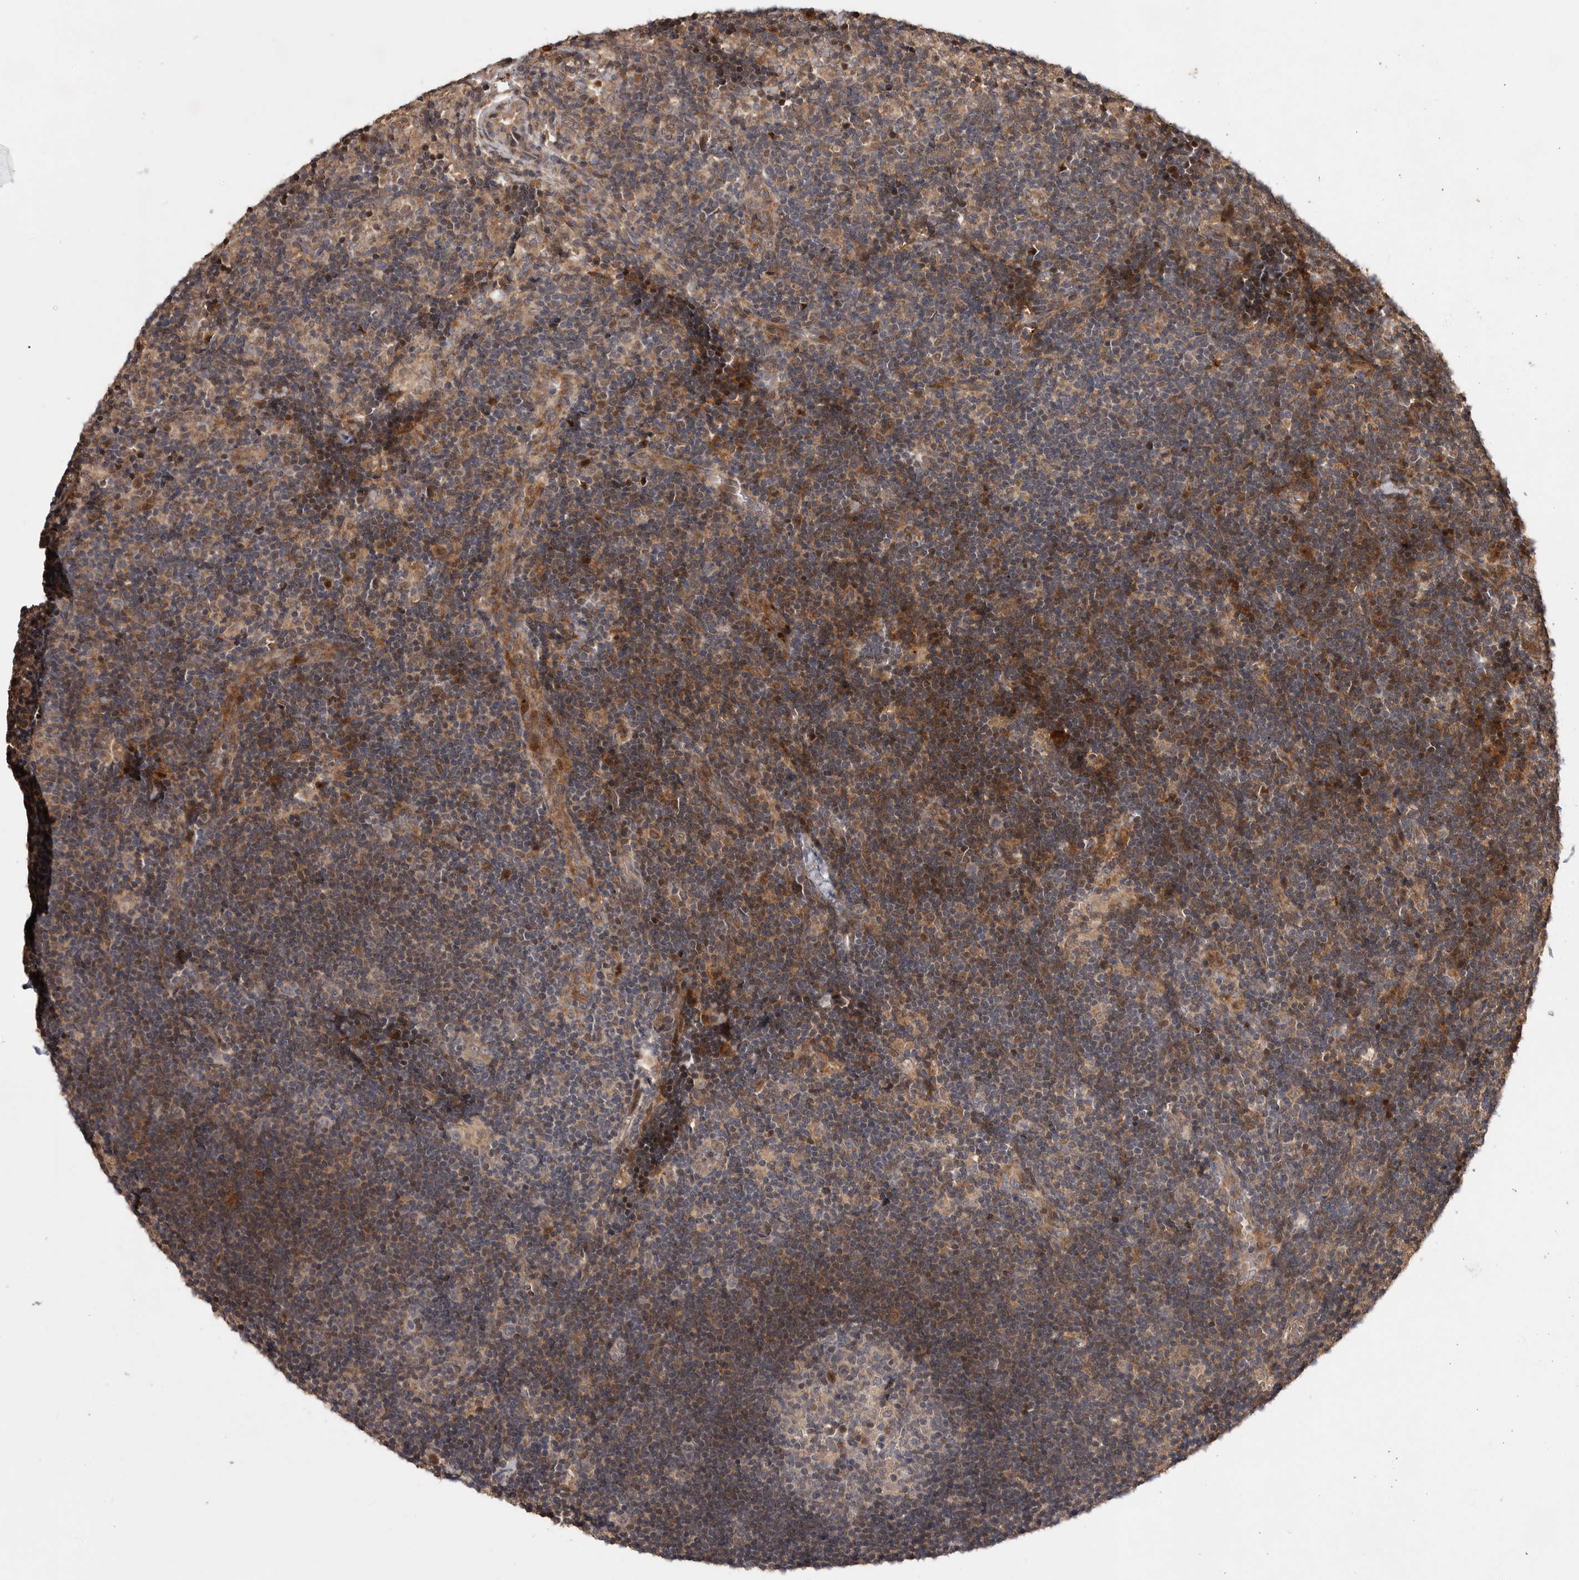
{"staining": {"intensity": "weak", "quantity": "<25%", "location": "cytoplasmic/membranous"}, "tissue": "lymph node", "cell_type": "Germinal center cells", "image_type": "normal", "snomed": [{"axis": "morphology", "description": "Normal tissue, NOS"}, {"axis": "topography", "description": "Lymph node"}], "caption": "Protein analysis of normal lymph node displays no significant expression in germinal center cells.", "gene": "VN1R4", "patient": {"sex": "female", "age": 22}}